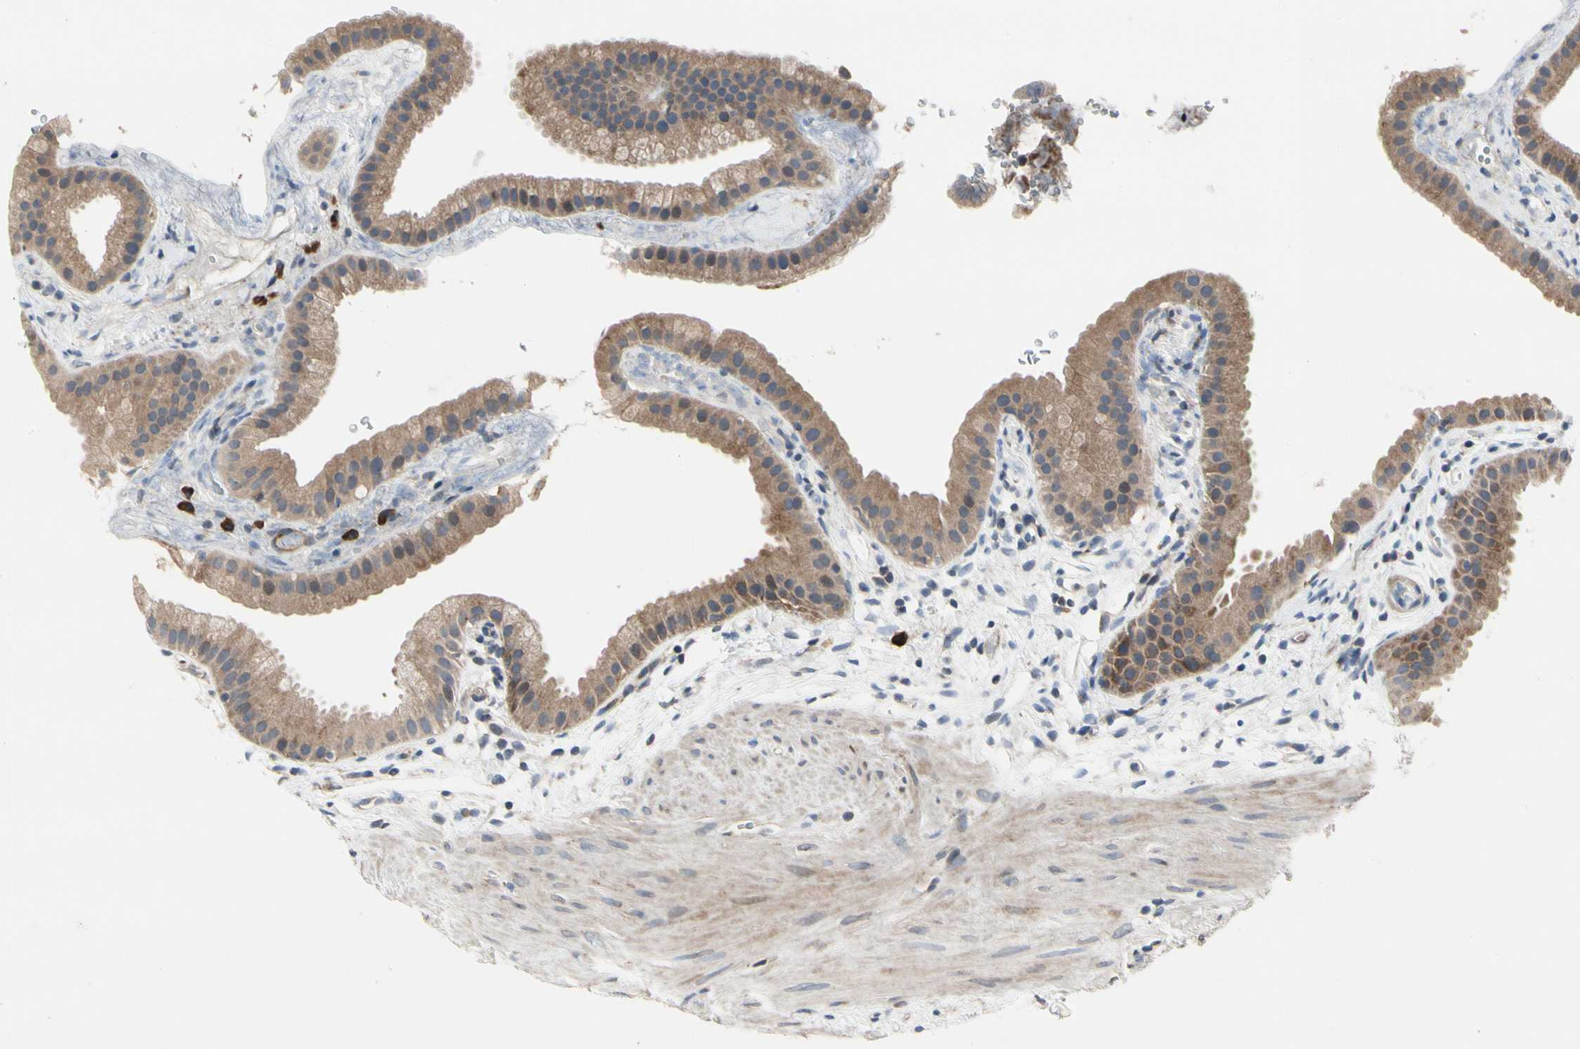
{"staining": {"intensity": "moderate", "quantity": ">75%", "location": "cytoplasmic/membranous"}, "tissue": "gallbladder", "cell_type": "Glandular cells", "image_type": "normal", "snomed": [{"axis": "morphology", "description": "Normal tissue, NOS"}, {"axis": "topography", "description": "Gallbladder"}], "caption": "Protein staining demonstrates moderate cytoplasmic/membranous positivity in approximately >75% of glandular cells in normal gallbladder.", "gene": "MMEL1", "patient": {"sex": "female", "age": 64}}